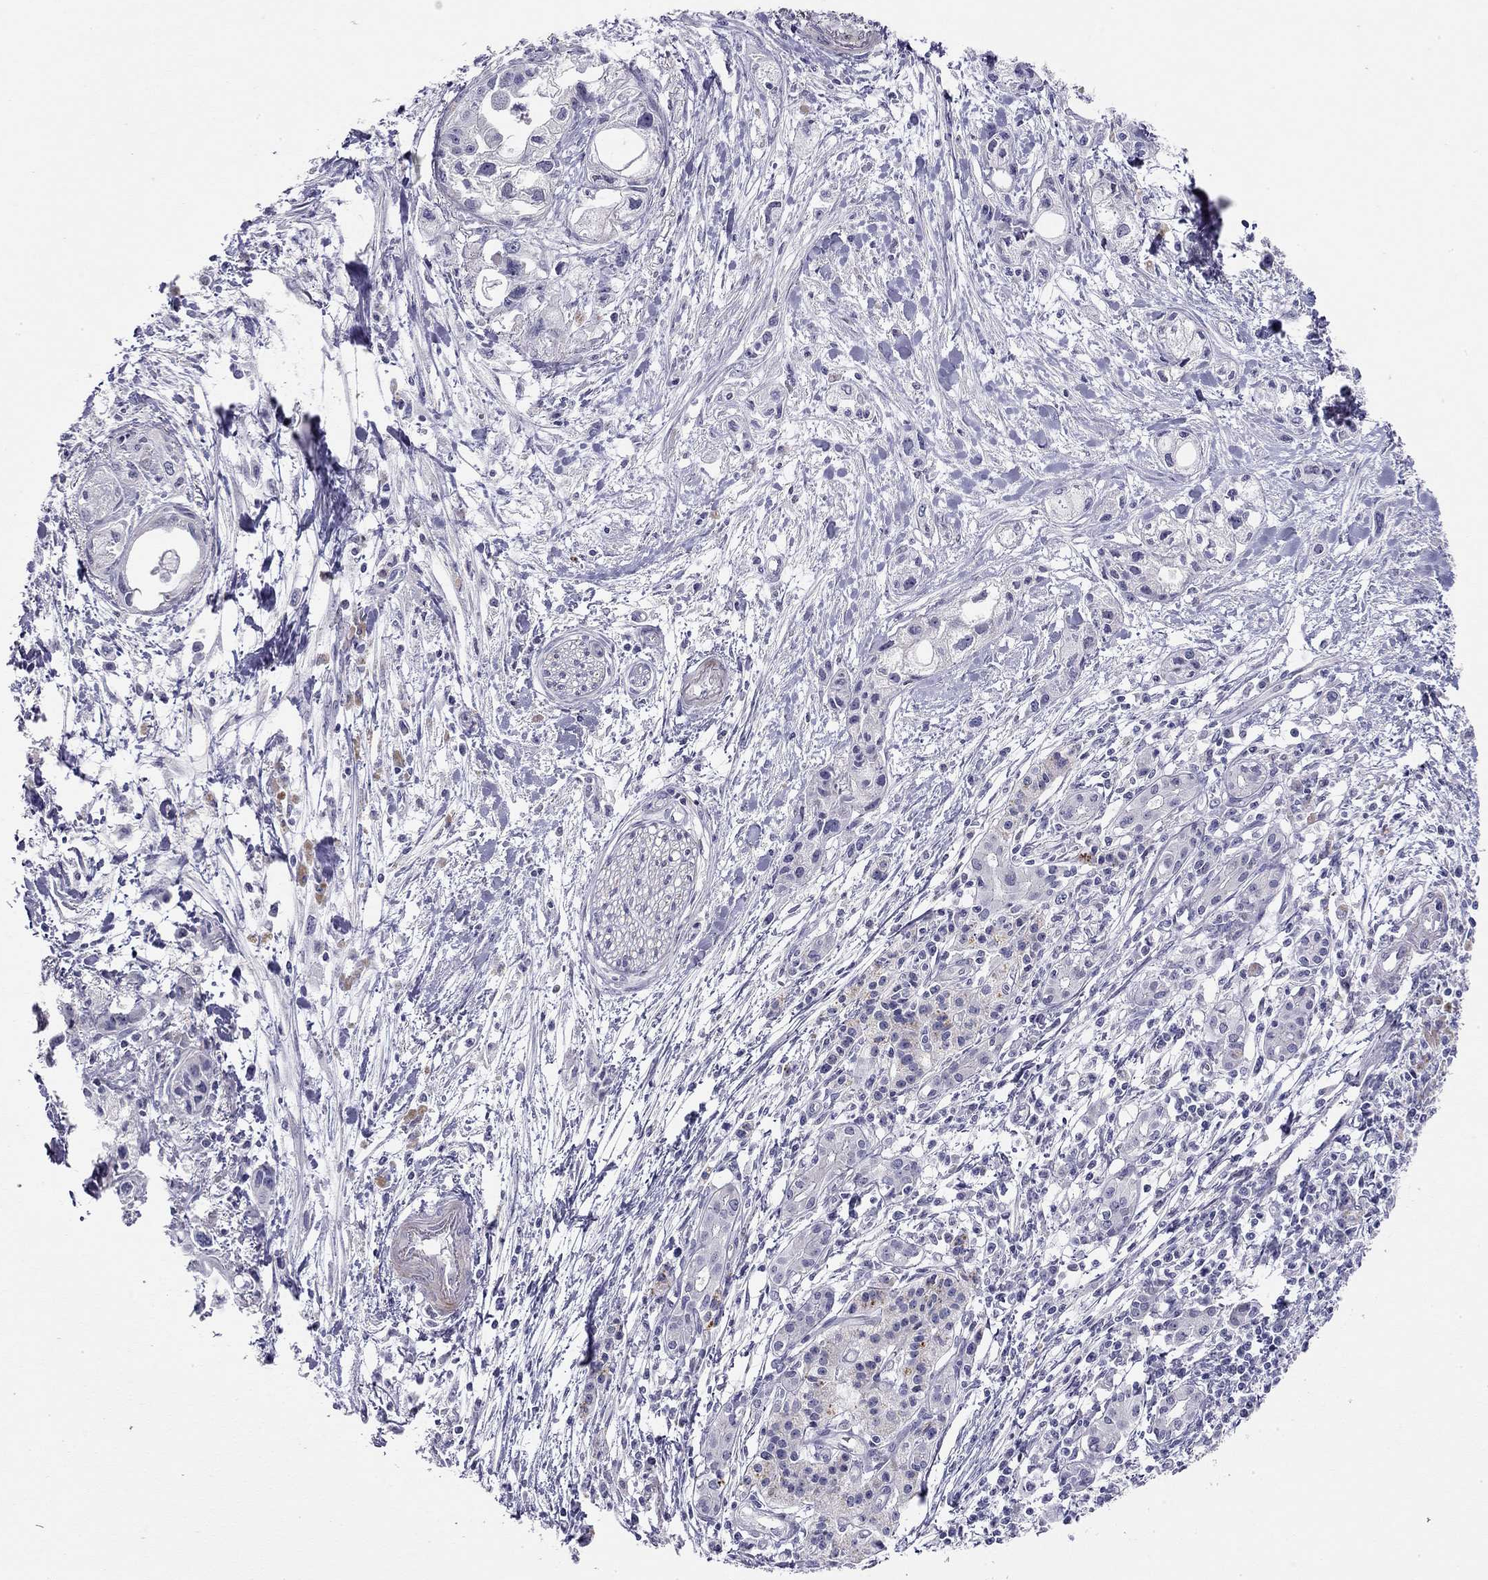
{"staining": {"intensity": "negative", "quantity": "none", "location": "none"}, "tissue": "pancreatic cancer", "cell_type": "Tumor cells", "image_type": "cancer", "snomed": [{"axis": "morphology", "description": "Adenocarcinoma, NOS"}, {"axis": "topography", "description": "Pancreas"}], "caption": "DAB (3,3'-diaminobenzidine) immunohistochemical staining of human adenocarcinoma (pancreatic) reveals no significant positivity in tumor cells.", "gene": "RTL1", "patient": {"sex": "female", "age": 61}}